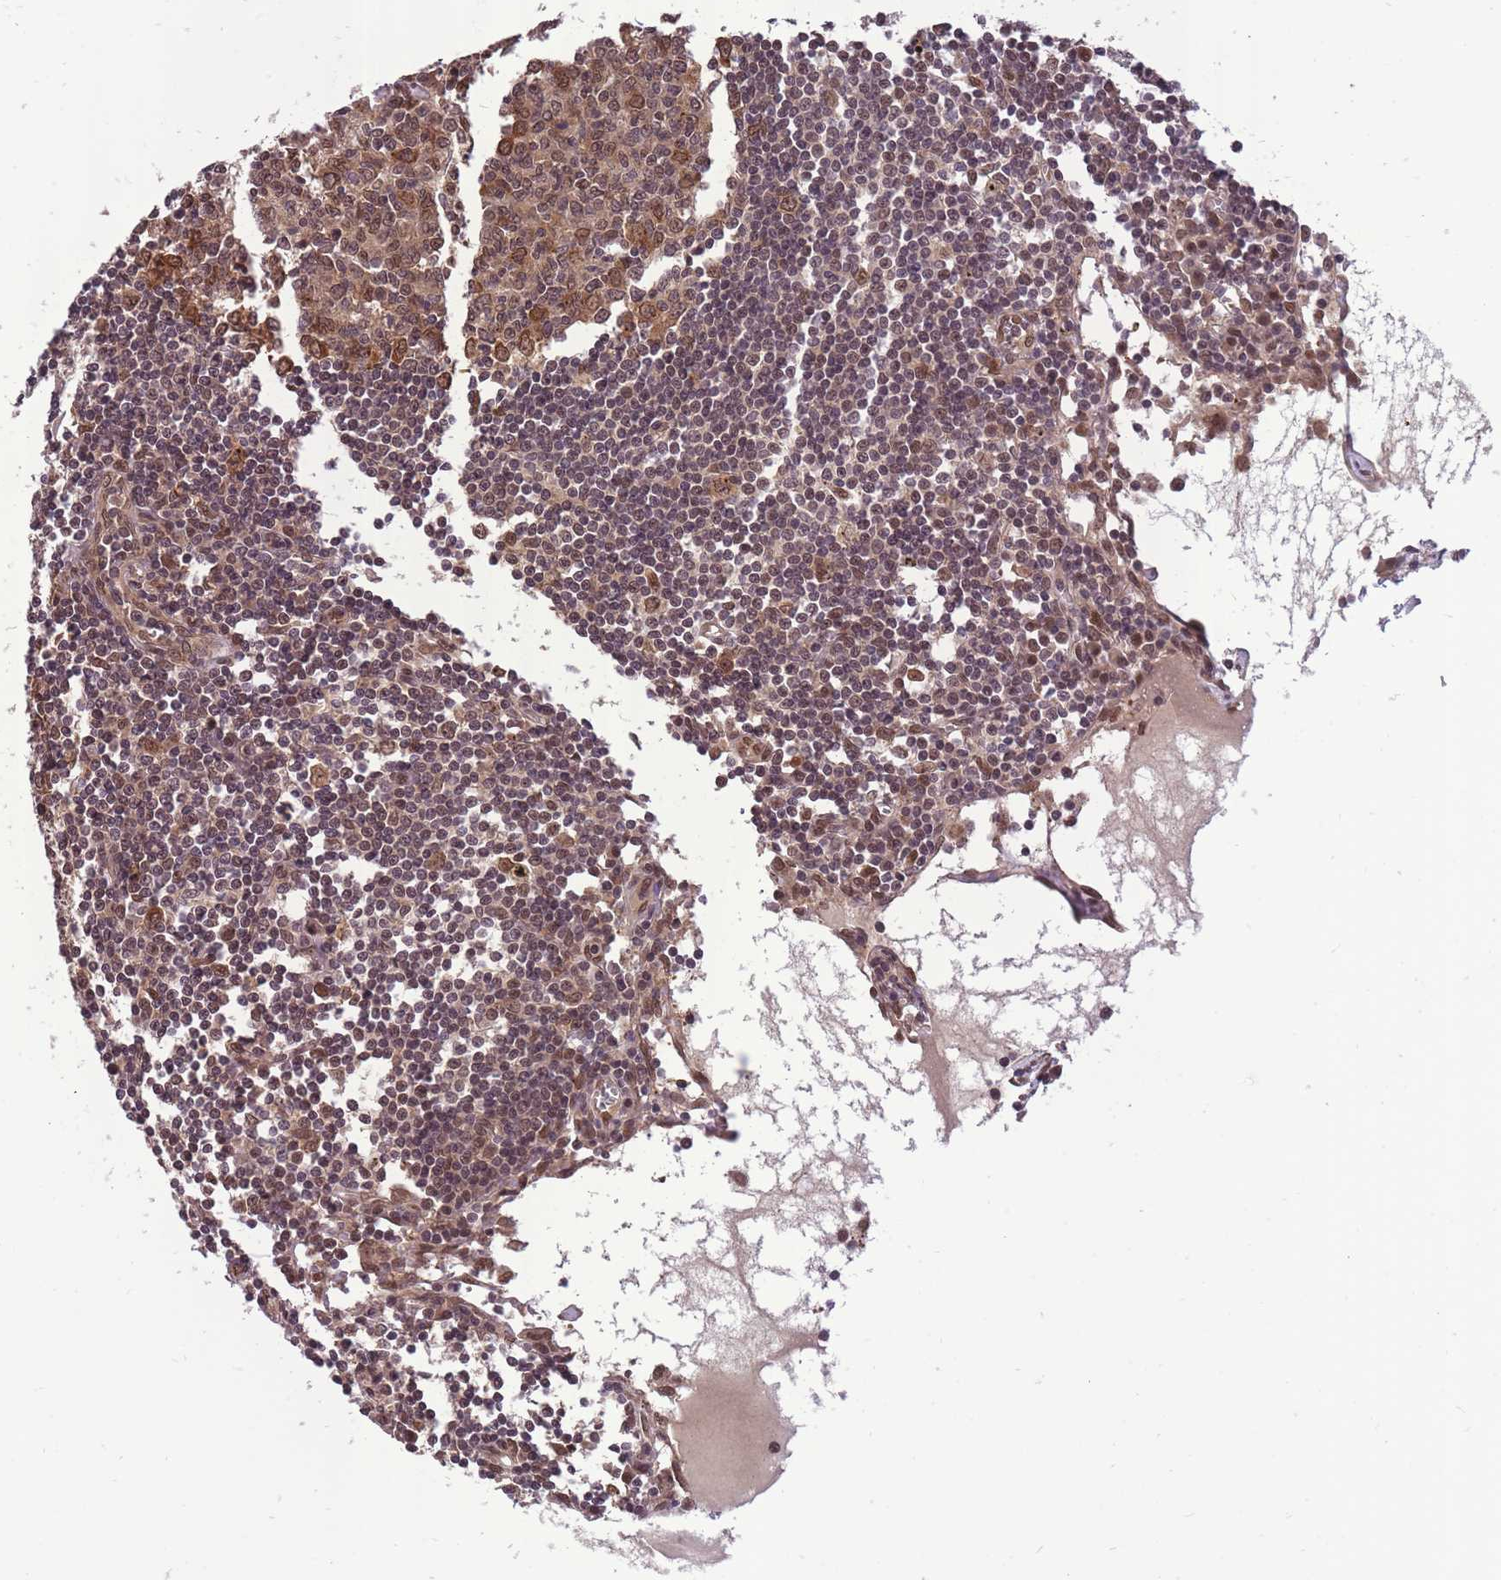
{"staining": {"intensity": "moderate", "quantity": "25%-75%", "location": "cytoplasmic/membranous,nuclear"}, "tissue": "lymph node", "cell_type": "Germinal center cells", "image_type": "normal", "snomed": [{"axis": "morphology", "description": "Normal tissue, NOS"}, {"axis": "topography", "description": "Lymph node"}], "caption": "IHC of normal human lymph node exhibits medium levels of moderate cytoplasmic/membranous,nuclear expression in approximately 25%-75% of germinal center cells. Using DAB (3,3'-diaminobenzidine) (brown) and hematoxylin (blue) stains, captured at high magnification using brightfield microscopy.", "gene": "CDIP1", "patient": {"sex": "male", "age": 74}}